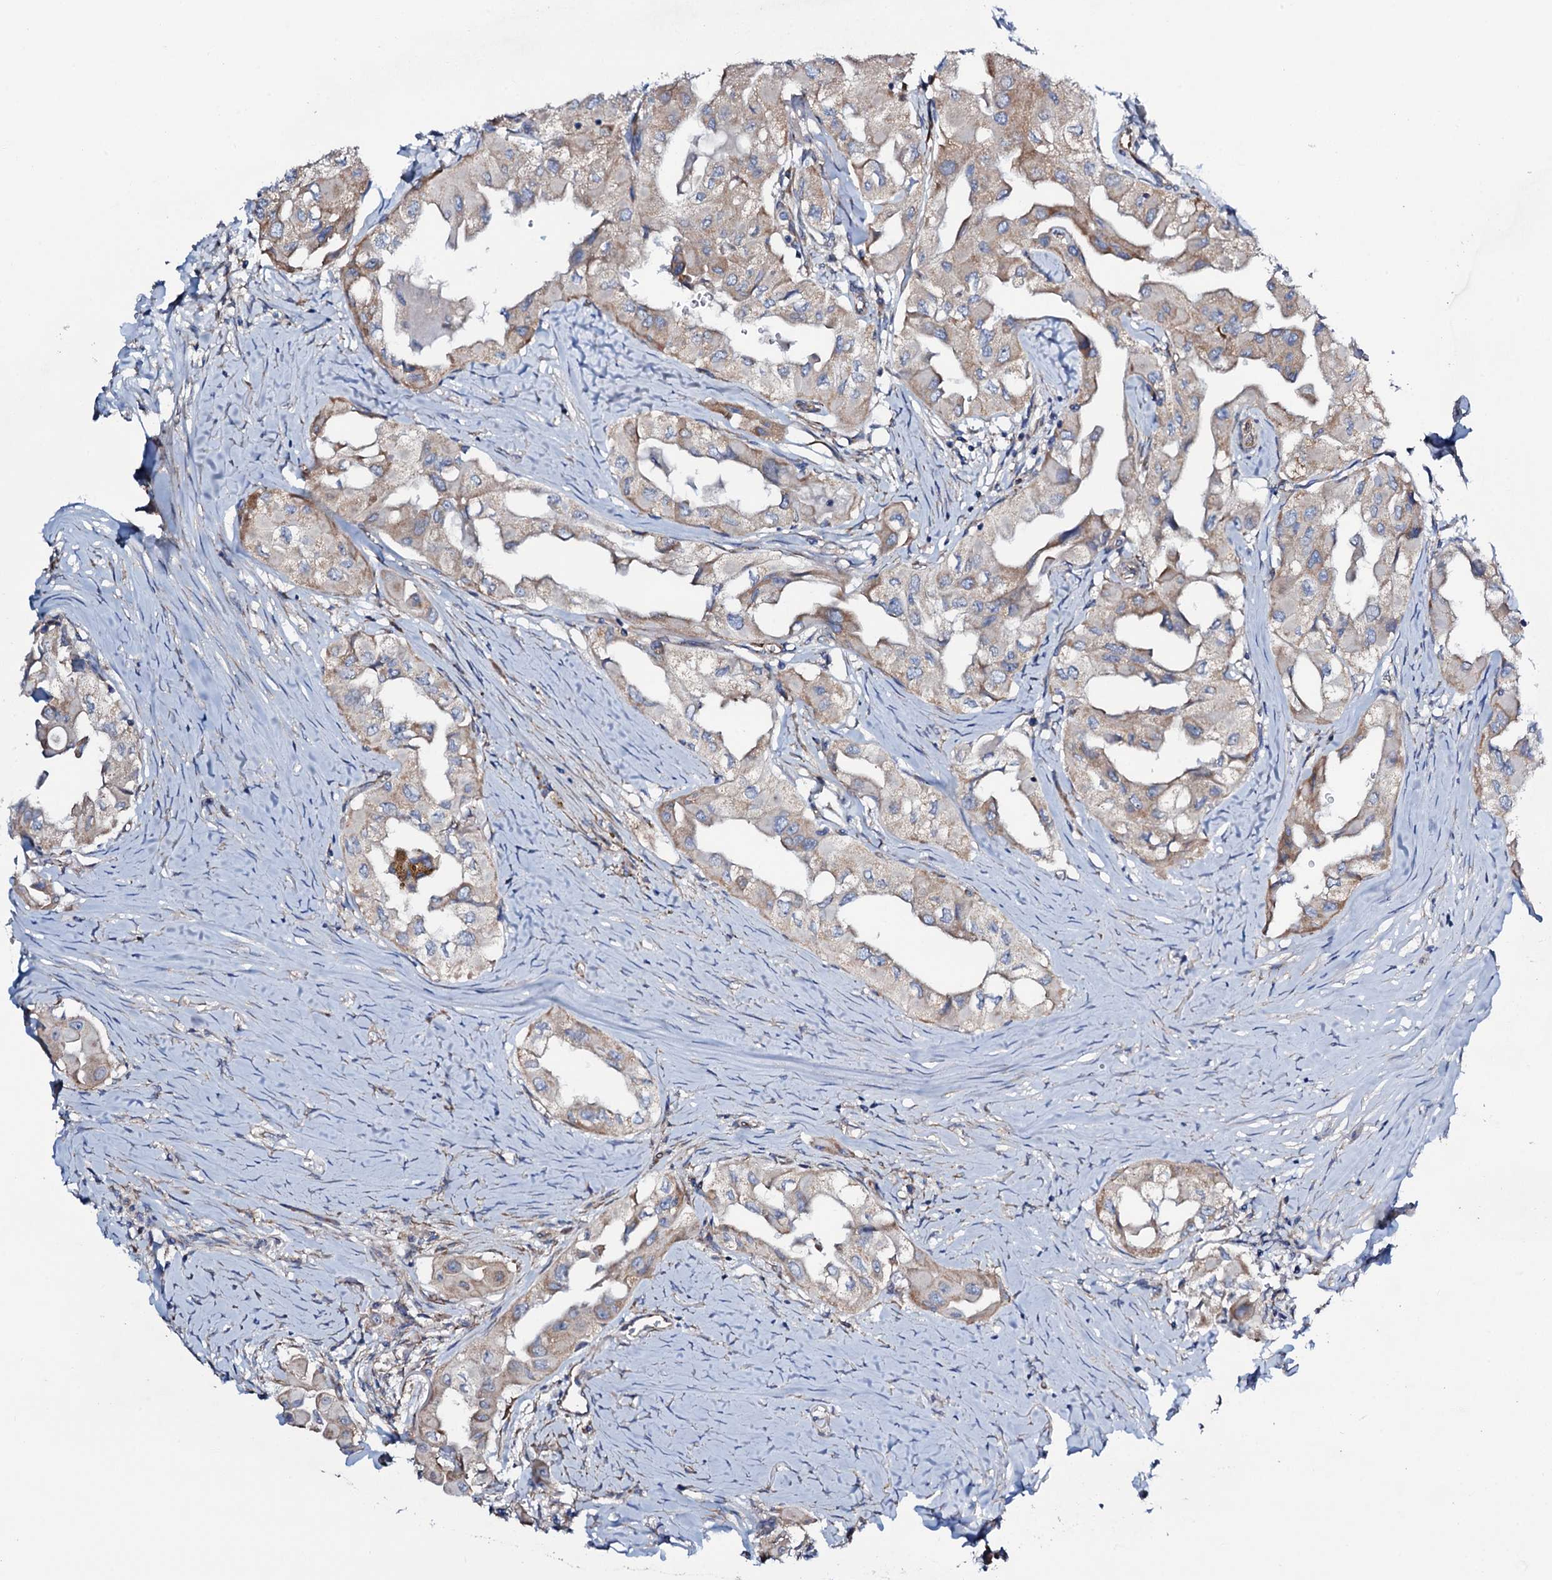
{"staining": {"intensity": "moderate", "quantity": "25%-75%", "location": "cytoplasmic/membranous"}, "tissue": "thyroid cancer", "cell_type": "Tumor cells", "image_type": "cancer", "snomed": [{"axis": "morphology", "description": "Papillary adenocarcinoma, NOS"}, {"axis": "topography", "description": "Thyroid gland"}], "caption": "Protein expression analysis of thyroid cancer (papillary adenocarcinoma) reveals moderate cytoplasmic/membranous positivity in approximately 25%-75% of tumor cells. (brown staining indicates protein expression, while blue staining denotes nuclei).", "gene": "STARD13", "patient": {"sex": "female", "age": 59}}